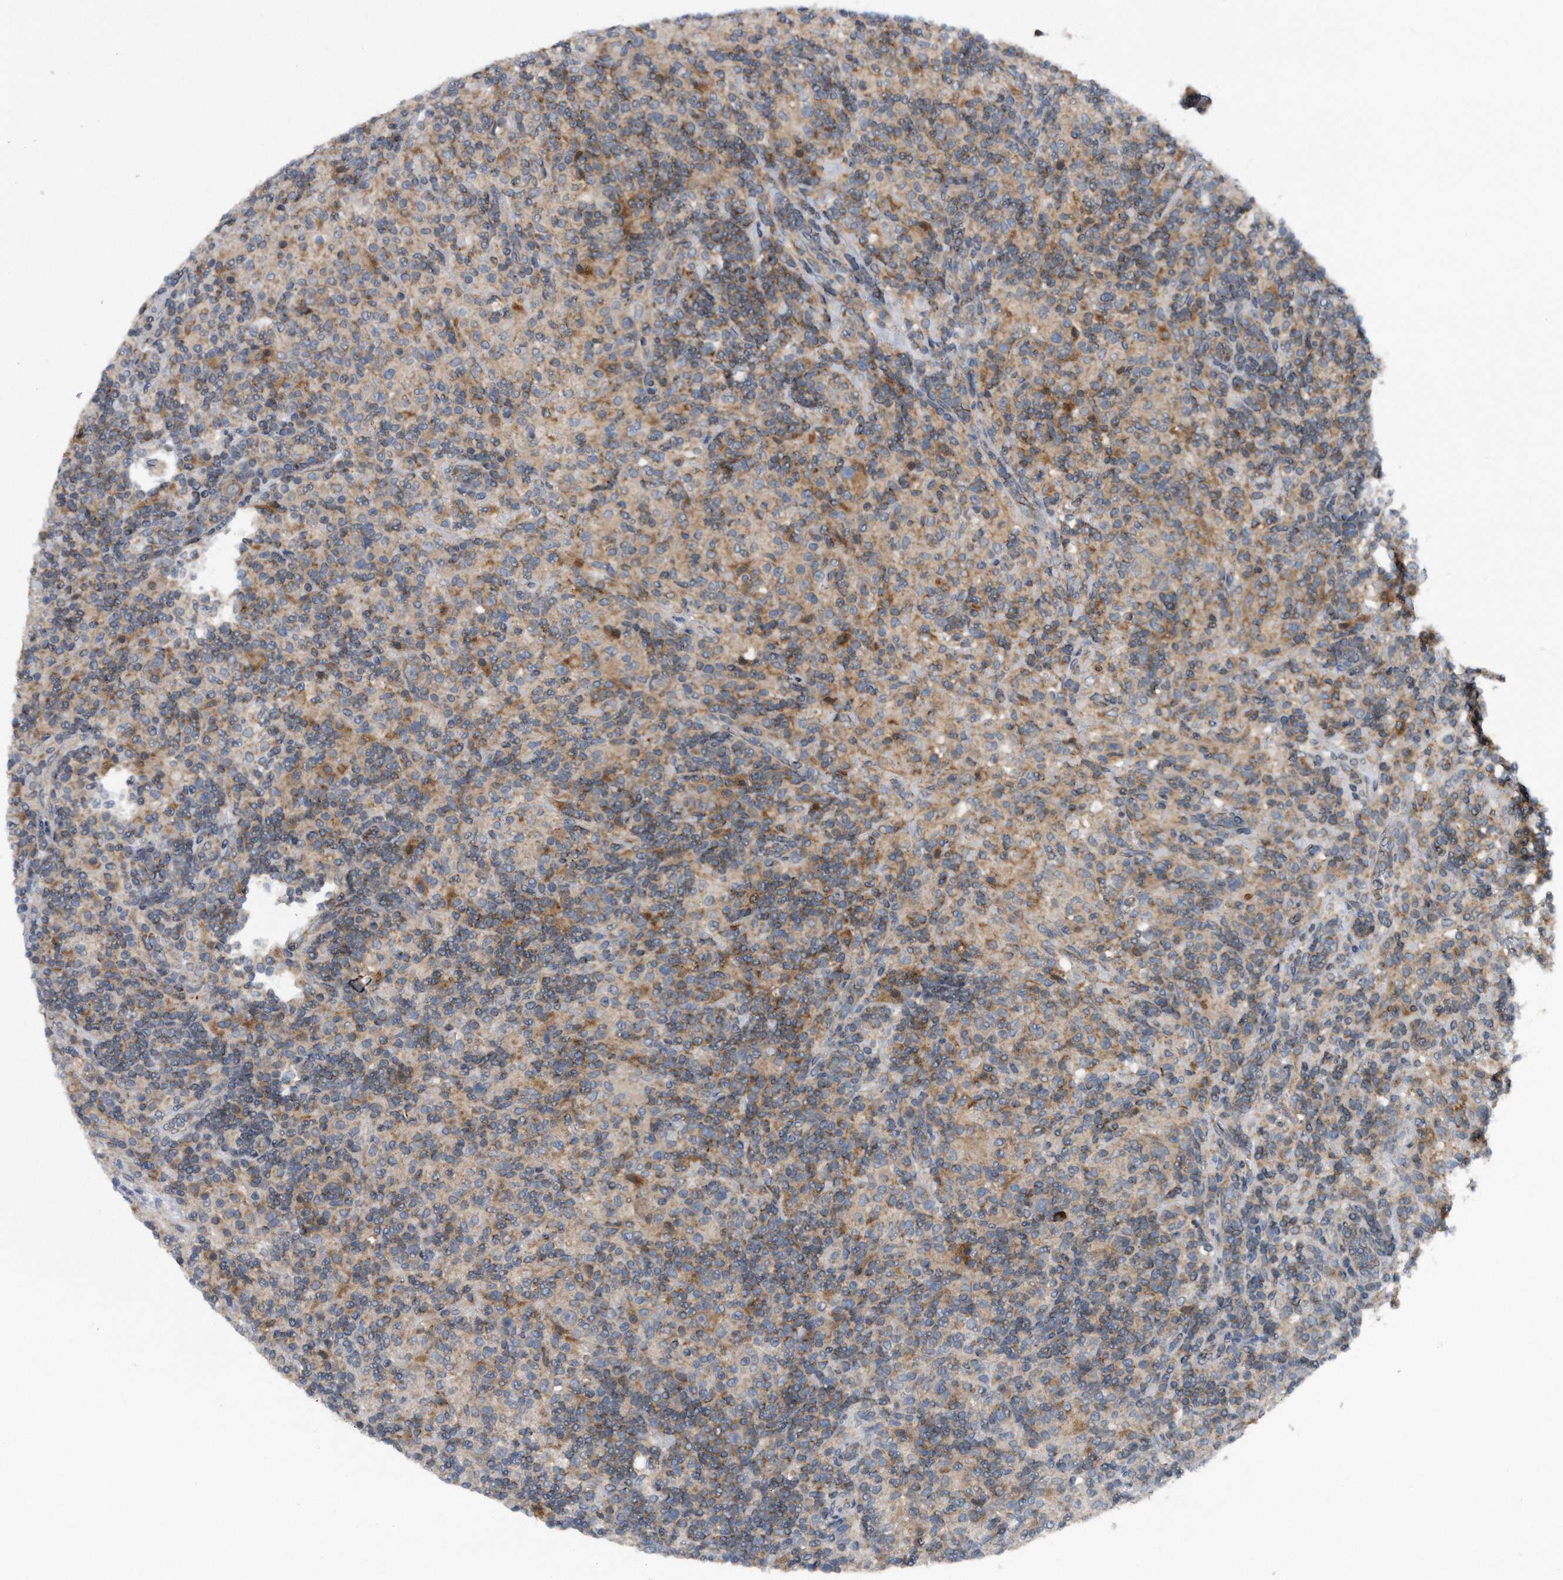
{"staining": {"intensity": "weak", "quantity": ">75%", "location": "cytoplasmic/membranous"}, "tissue": "lymphoma", "cell_type": "Tumor cells", "image_type": "cancer", "snomed": [{"axis": "morphology", "description": "Hodgkin's disease, NOS"}, {"axis": "topography", "description": "Lymph node"}], "caption": "Immunohistochemistry (IHC) (DAB) staining of lymphoma exhibits weak cytoplasmic/membranous protein positivity in about >75% of tumor cells. (Brightfield microscopy of DAB IHC at high magnification).", "gene": "ALPK2", "patient": {"sex": "male", "age": 70}}